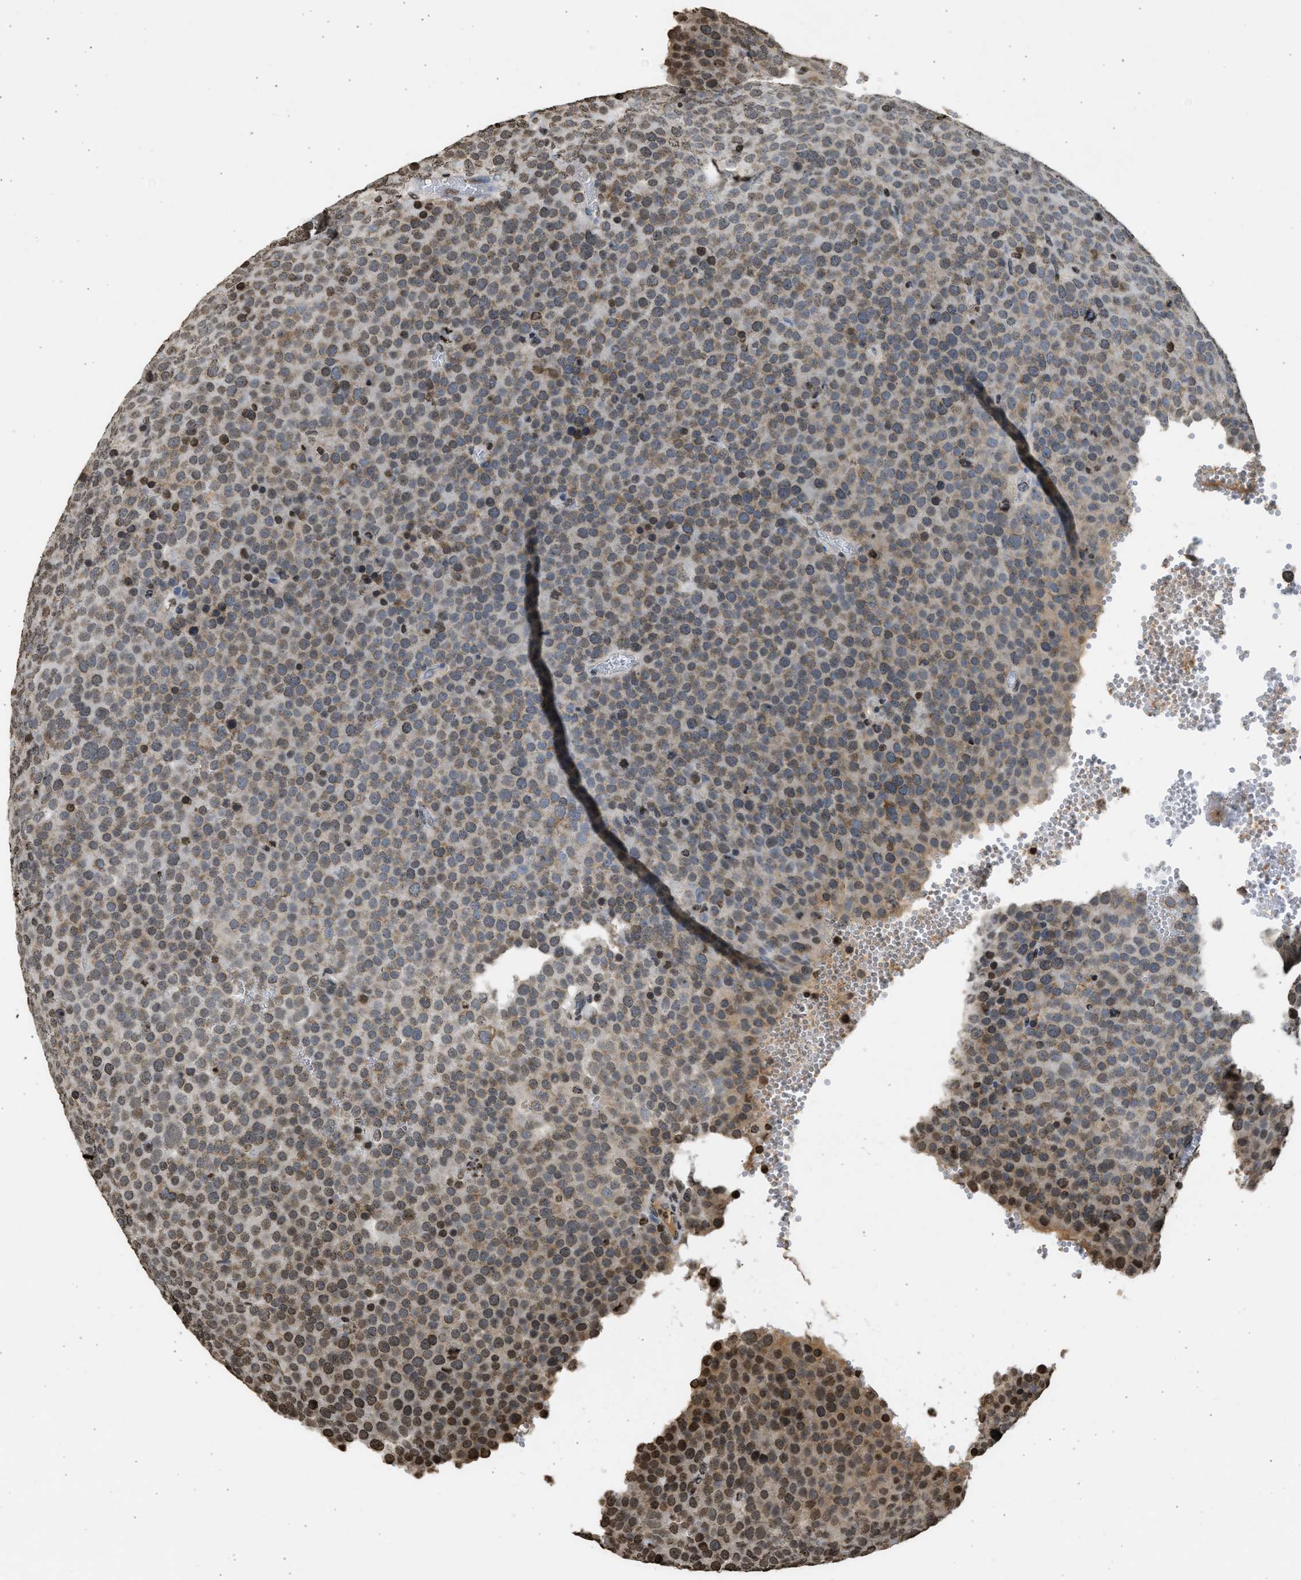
{"staining": {"intensity": "moderate", "quantity": "25%-75%", "location": "cytoplasmic/membranous"}, "tissue": "testis cancer", "cell_type": "Tumor cells", "image_type": "cancer", "snomed": [{"axis": "morphology", "description": "Normal tissue, NOS"}, {"axis": "morphology", "description": "Seminoma, NOS"}, {"axis": "topography", "description": "Testis"}], "caption": "Seminoma (testis) stained for a protein displays moderate cytoplasmic/membranous positivity in tumor cells. (Stains: DAB in brown, nuclei in blue, Microscopy: brightfield microscopy at high magnification).", "gene": "RRAGC", "patient": {"sex": "male", "age": 71}}